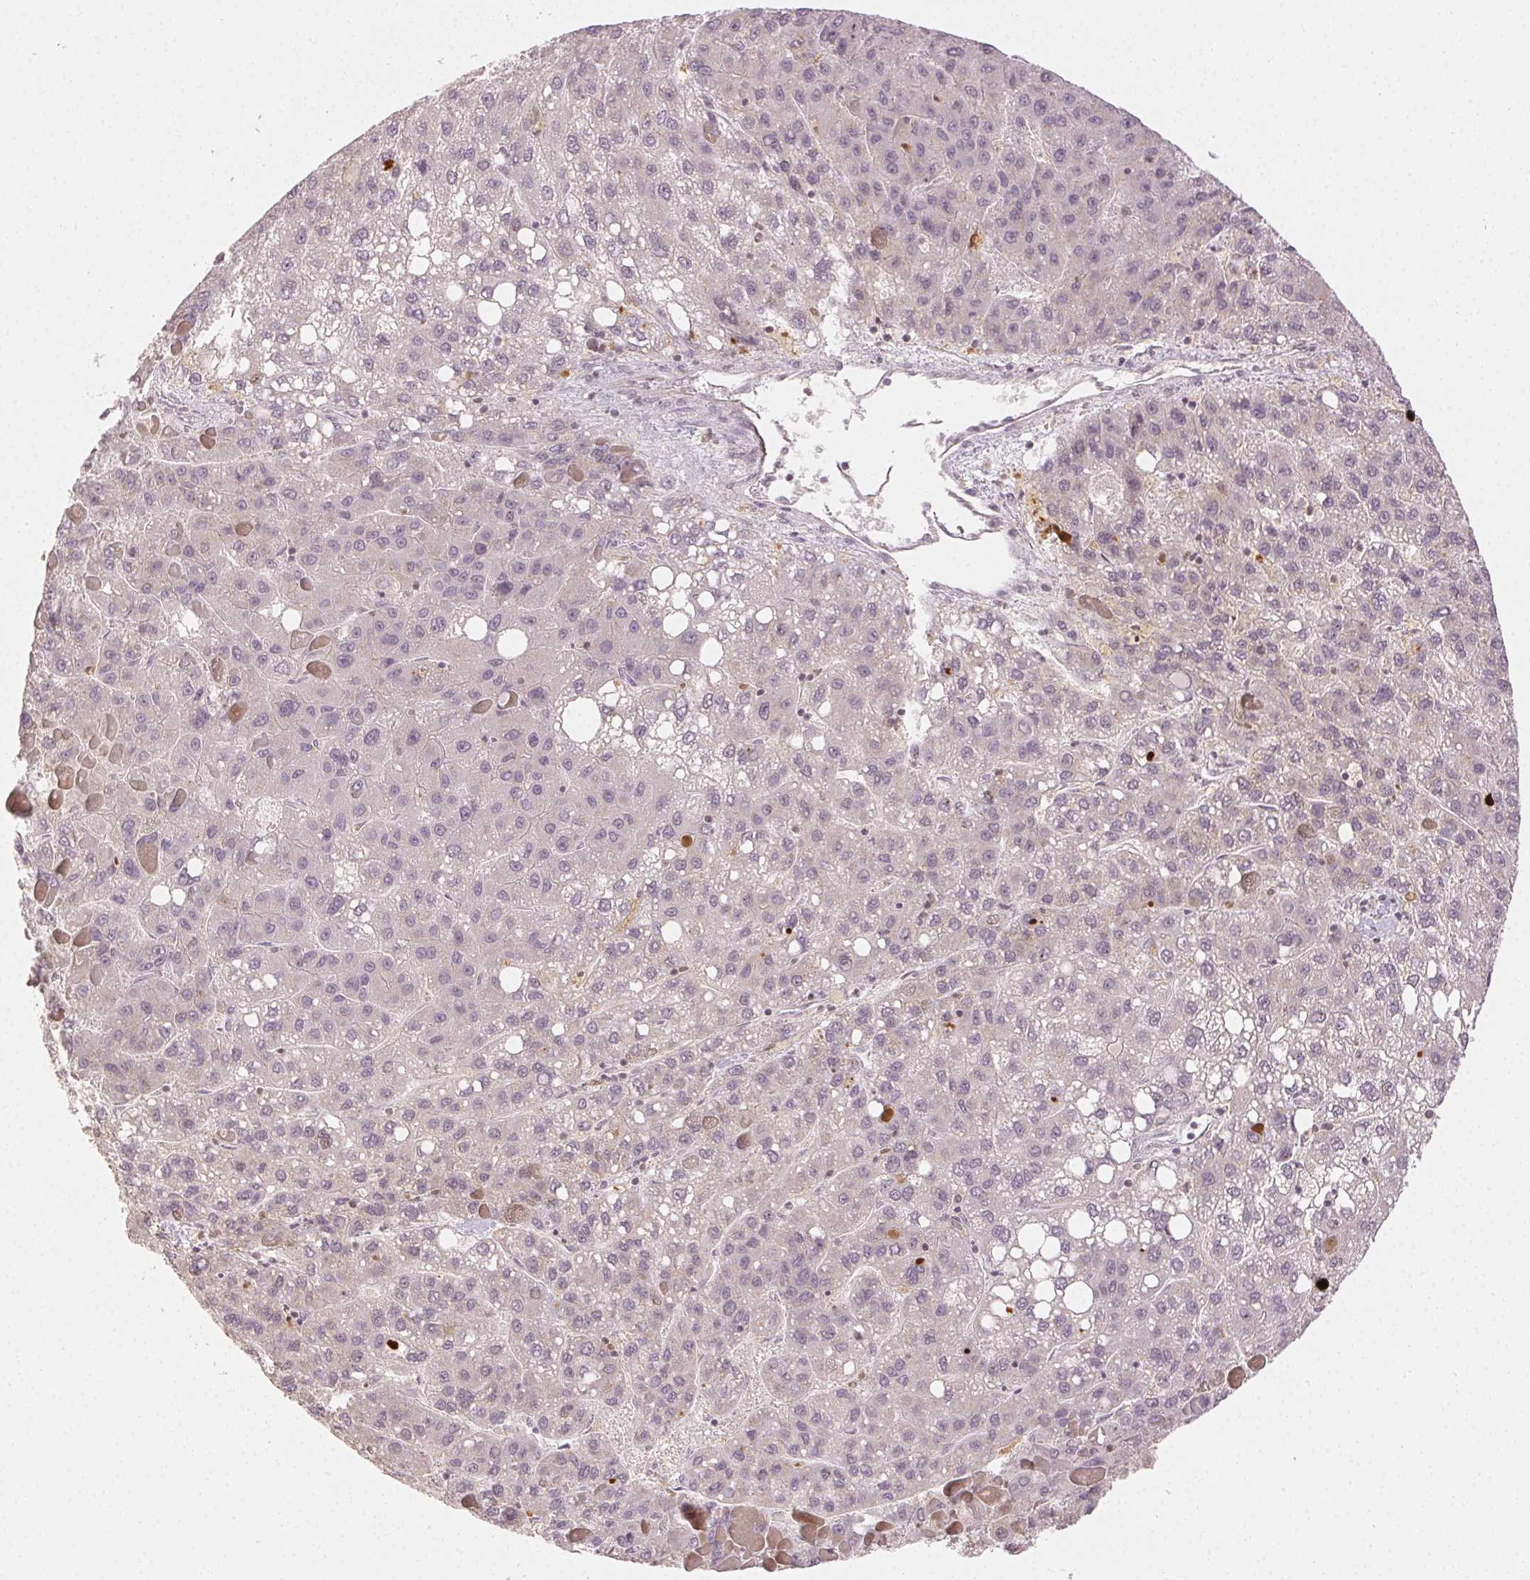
{"staining": {"intensity": "negative", "quantity": "none", "location": "none"}, "tissue": "liver cancer", "cell_type": "Tumor cells", "image_type": "cancer", "snomed": [{"axis": "morphology", "description": "Carcinoma, Hepatocellular, NOS"}, {"axis": "topography", "description": "Liver"}], "caption": "High magnification brightfield microscopy of hepatocellular carcinoma (liver) stained with DAB (3,3'-diaminobenzidine) (brown) and counterstained with hematoxylin (blue): tumor cells show no significant positivity.", "gene": "MAPK14", "patient": {"sex": "female", "age": 82}}